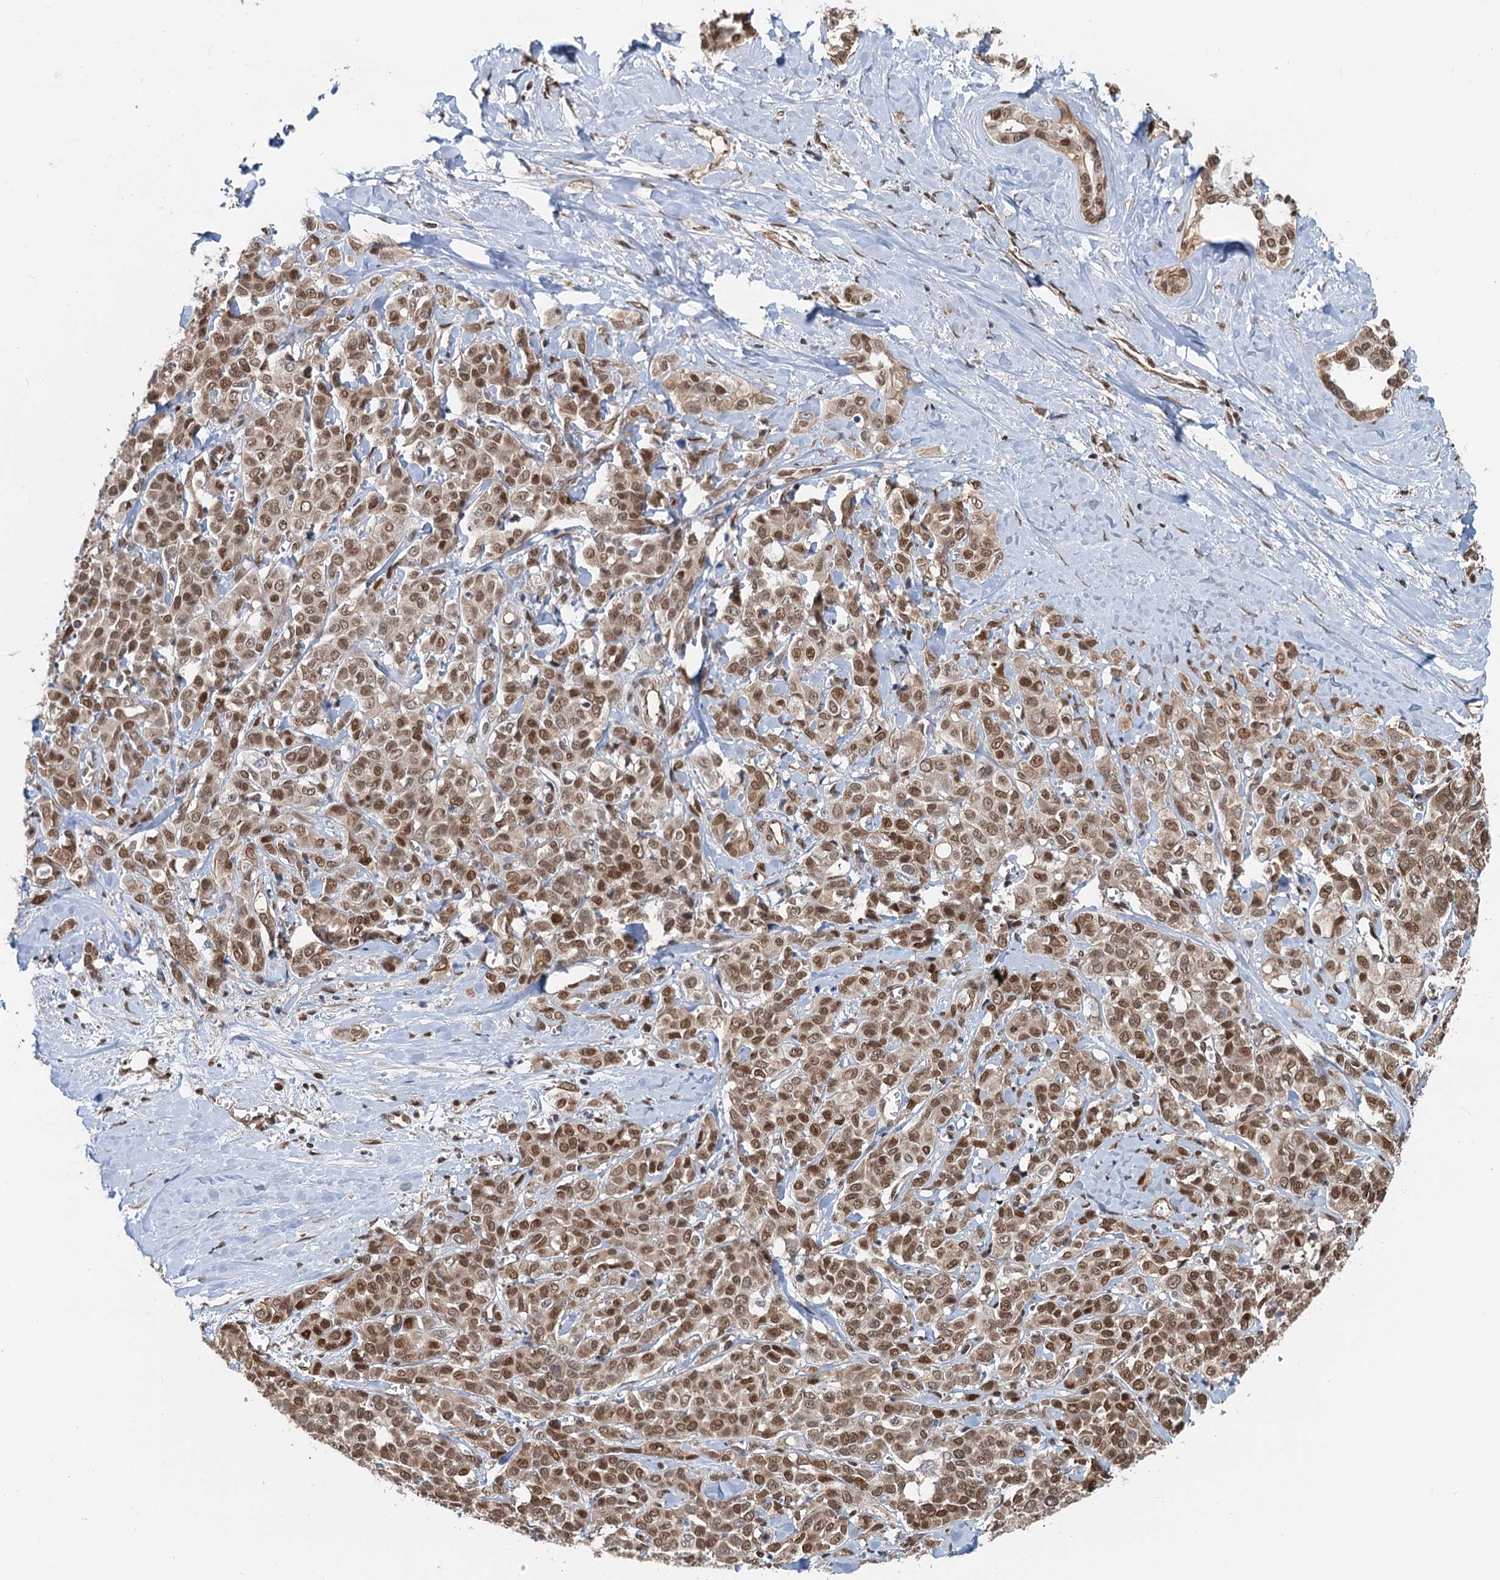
{"staining": {"intensity": "moderate", "quantity": ">75%", "location": "nuclear"}, "tissue": "liver cancer", "cell_type": "Tumor cells", "image_type": "cancer", "snomed": [{"axis": "morphology", "description": "Cholangiocarcinoma"}, {"axis": "topography", "description": "Liver"}], "caption": "Immunohistochemistry (DAB) staining of human liver cancer (cholangiocarcinoma) reveals moderate nuclear protein positivity in about >75% of tumor cells.", "gene": "CFDP1", "patient": {"sex": "female", "age": 77}}